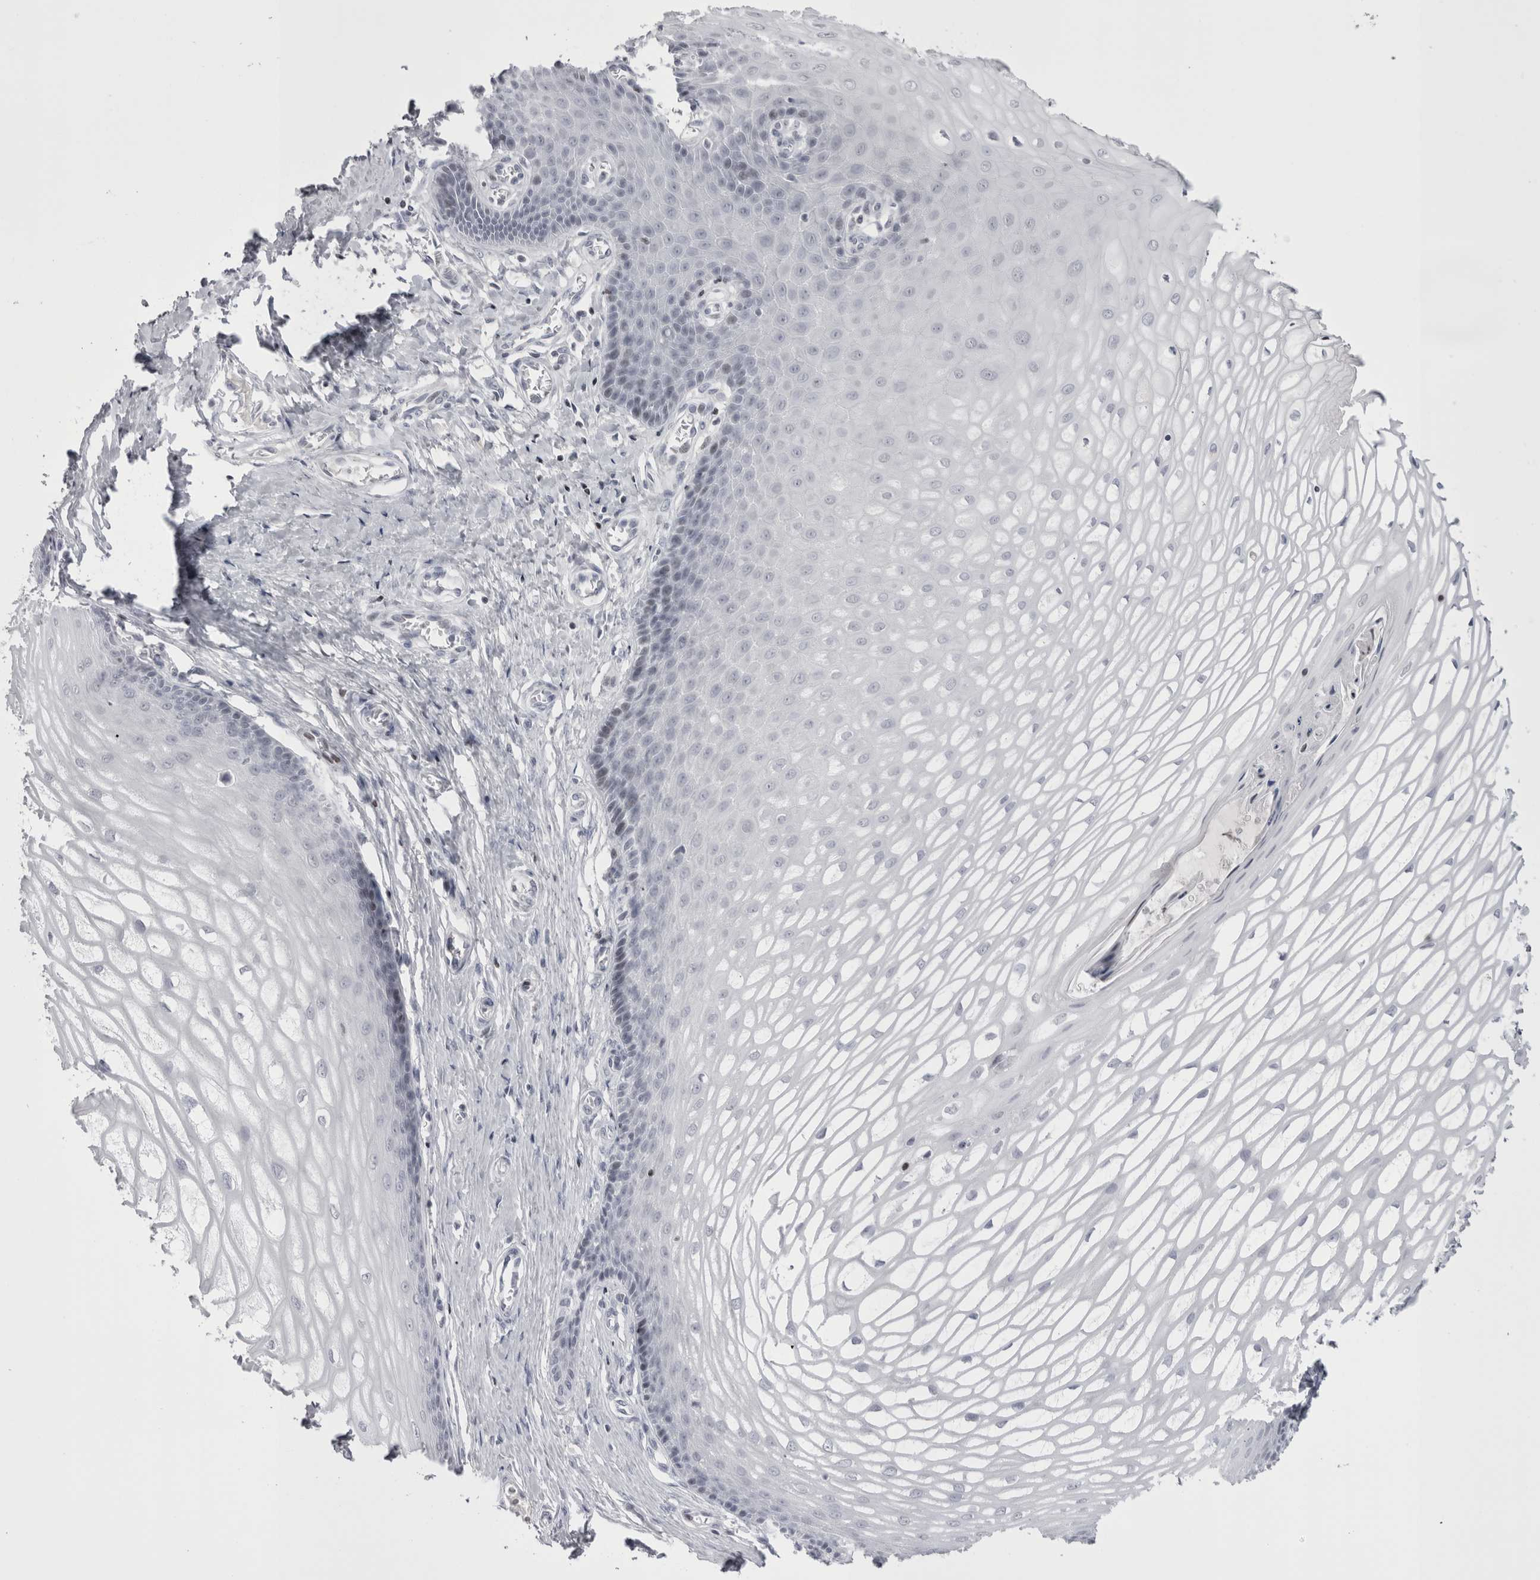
{"staining": {"intensity": "negative", "quantity": "none", "location": "none"}, "tissue": "cervix", "cell_type": "Glandular cells", "image_type": "normal", "snomed": [{"axis": "morphology", "description": "Normal tissue, NOS"}, {"axis": "topography", "description": "Cervix"}], "caption": "Immunohistochemical staining of benign human cervix displays no significant expression in glandular cells.", "gene": "FNDC8", "patient": {"sex": "female", "age": 55}}